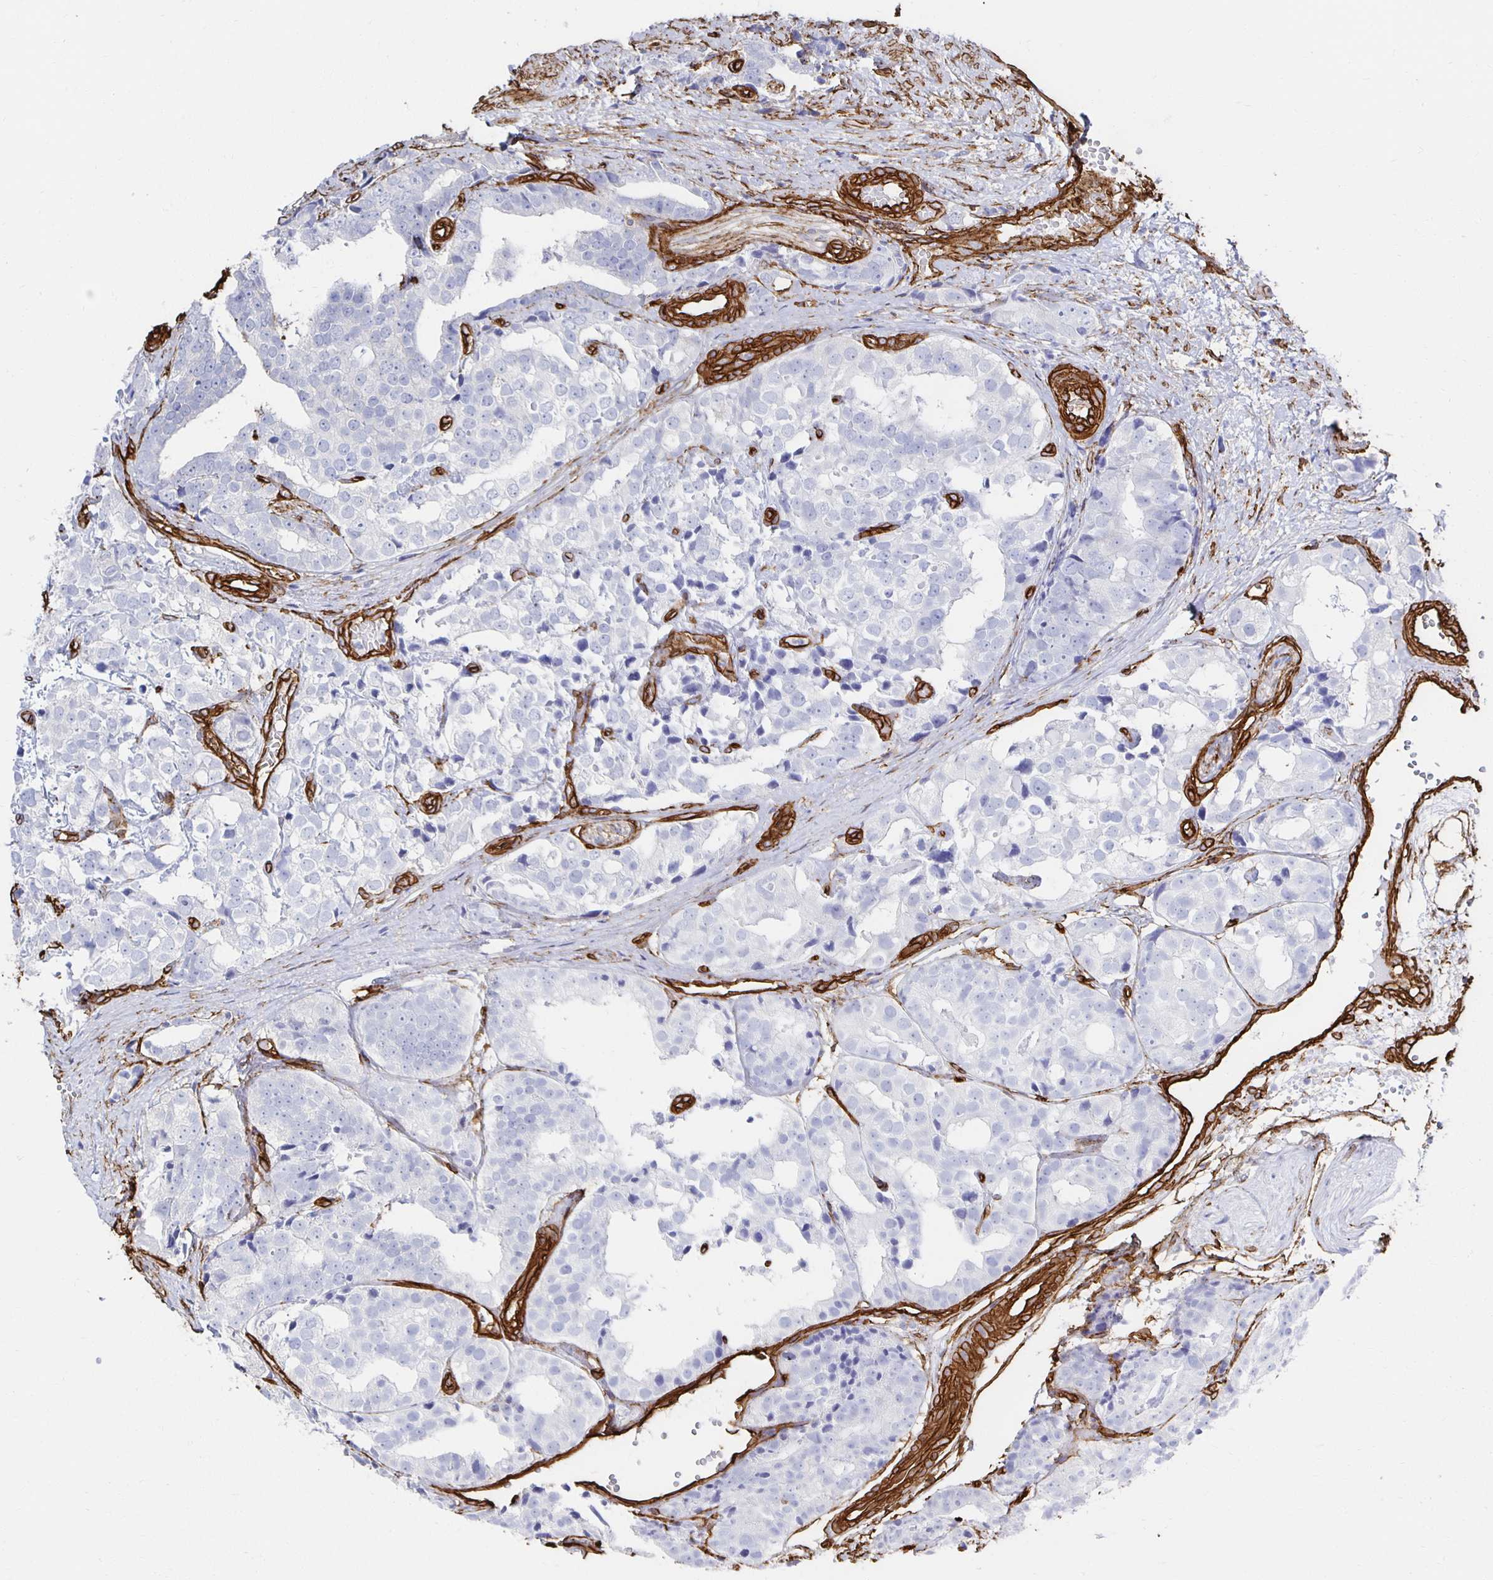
{"staining": {"intensity": "negative", "quantity": "none", "location": "none"}, "tissue": "prostate cancer", "cell_type": "Tumor cells", "image_type": "cancer", "snomed": [{"axis": "morphology", "description": "Adenocarcinoma, High grade"}, {"axis": "topography", "description": "Prostate"}], "caption": "Immunohistochemical staining of adenocarcinoma (high-grade) (prostate) shows no significant staining in tumor cells.", "gene": "VIPR2", "patient": {"sex": "male", "age": 71}}